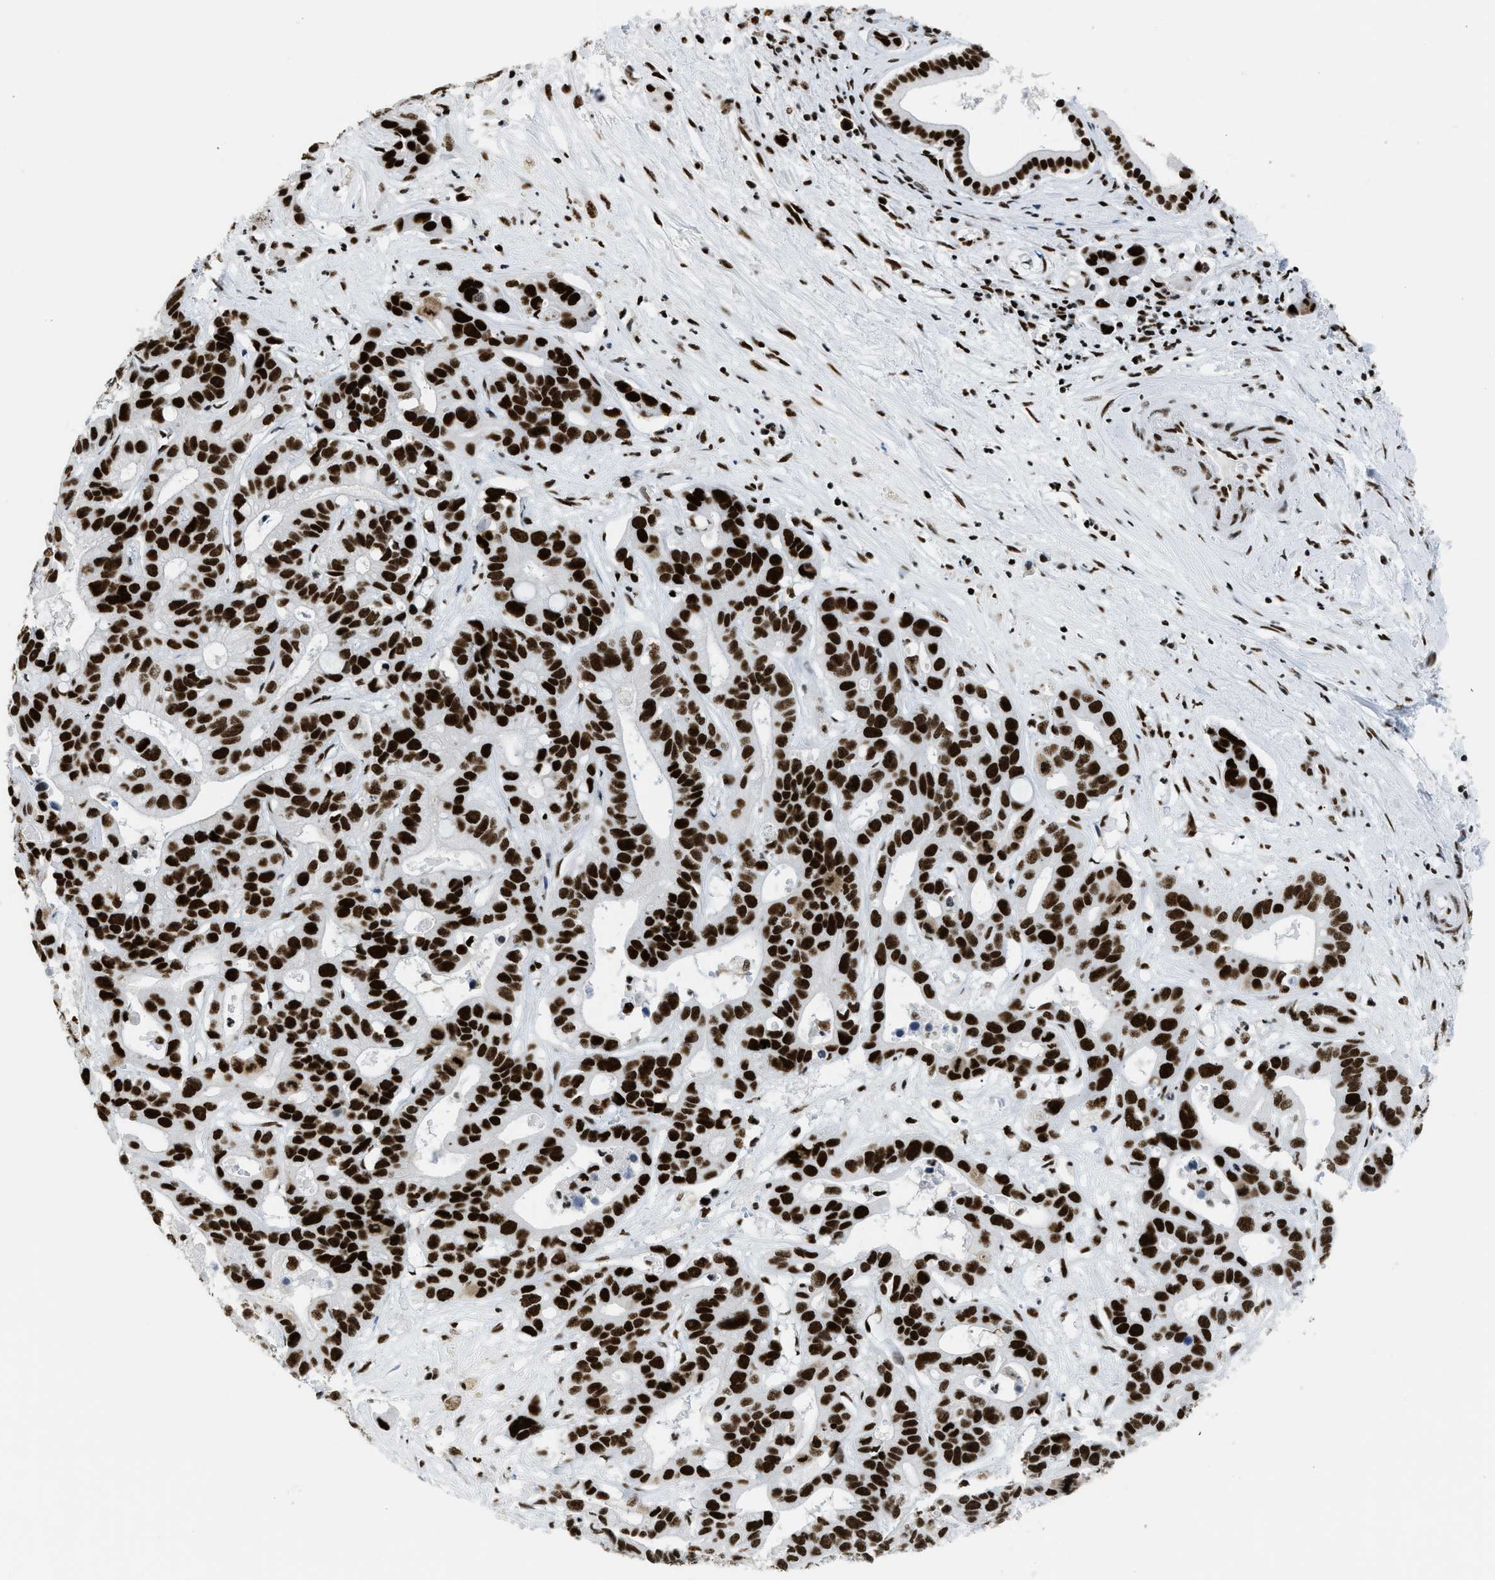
{"staining": {"intensity": "strong", "quantity": ">75%", "location": "nuclear"}, "tissue": "liver cancer", "cell_type": "Tumor cells", "image_type": "cancer", "snomed": [{"axis": "morphology", "description": "Cholangiocarcinoma"}, {"axis": "topography", "description": "Liver"}], "caption": "Human liver cholangiocarcinoma stained with a protein marker displays strong staining in tumor cells.", "gene": "PIF1", "patient": {"sex": "female", "age": 65}}